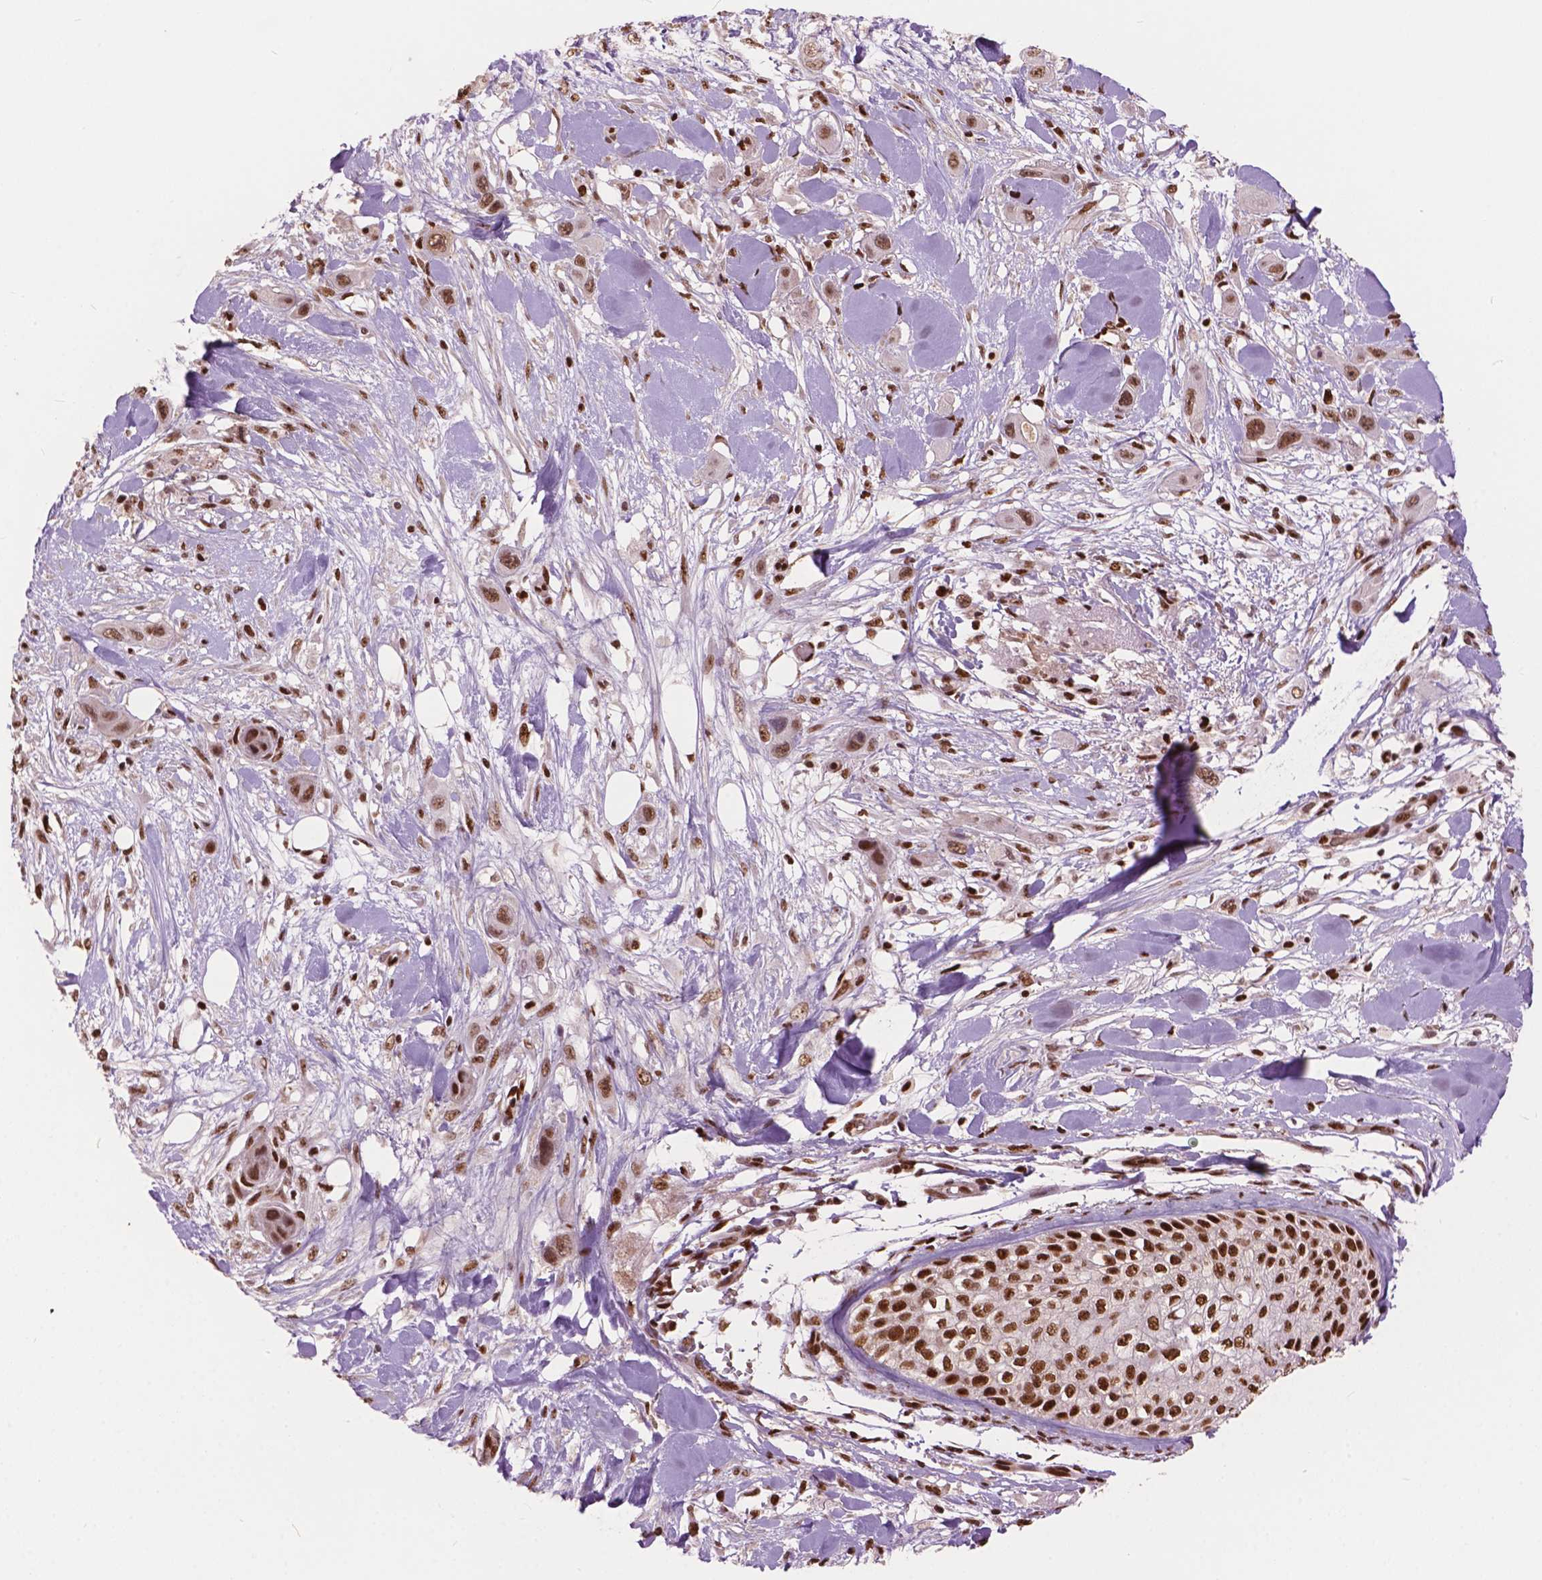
{"staining": {"intensity": "strong", "quantity": ">75%", "location": "nuclear"}, "tissue": "skin cancer", "cell_type": "Tumor cells", "image_type": "cancer", "snomed": [{"axis": "morphology", "description": "Squamous cell carcinoma, NOS"}, {"axis": "topography", "description": "Skin"}], "caption": "Tumor cells reveal high levels of strong nuclear staining in approximately >75% of cells in human squamous cell carcinoma (skin).", "gene": "ANP32B", "patient": {"sex": "male", "age": 79}}